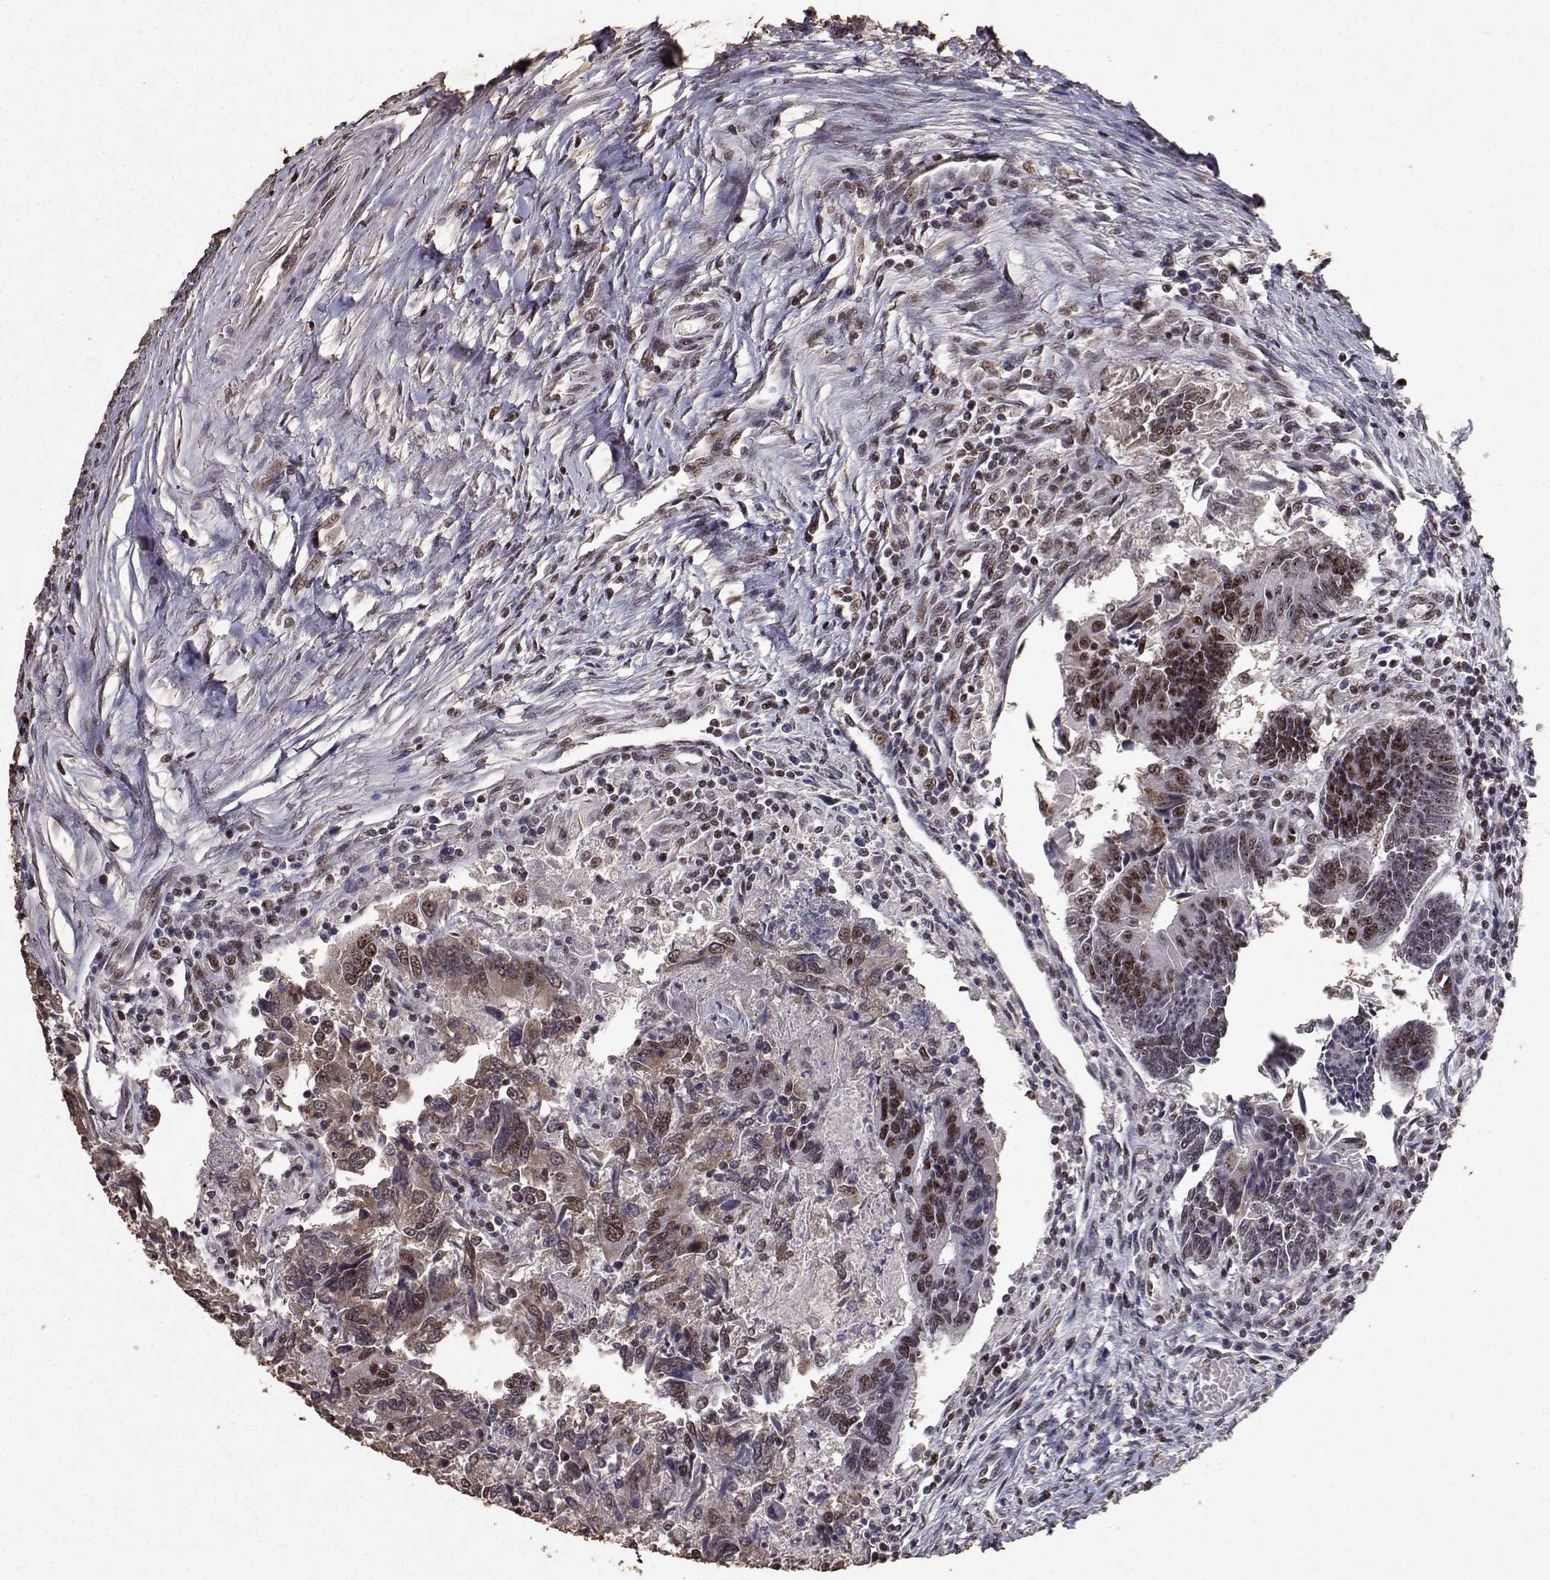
{"staining": {"intensity": "moderate", "quantity": ">75%", "location": "nuclear"}, "tissue": "colorectal cancer", "cell_type": "Tumor cells", "image_type": "cancer", "snomed": [{"axis": "morphology", "description": "Adenocarcinoma, NOS"}, {"axis": "topography", "description": "Colon"}], "caption": "An image showing moderate nuclear expression in about >75% of tumor cells in colorectal cancer (adenocarcinoma), as visualized by brown immunohistochemical staining.", "gene": "TOE1", "patient": {"sex": "female", "age": 67}}